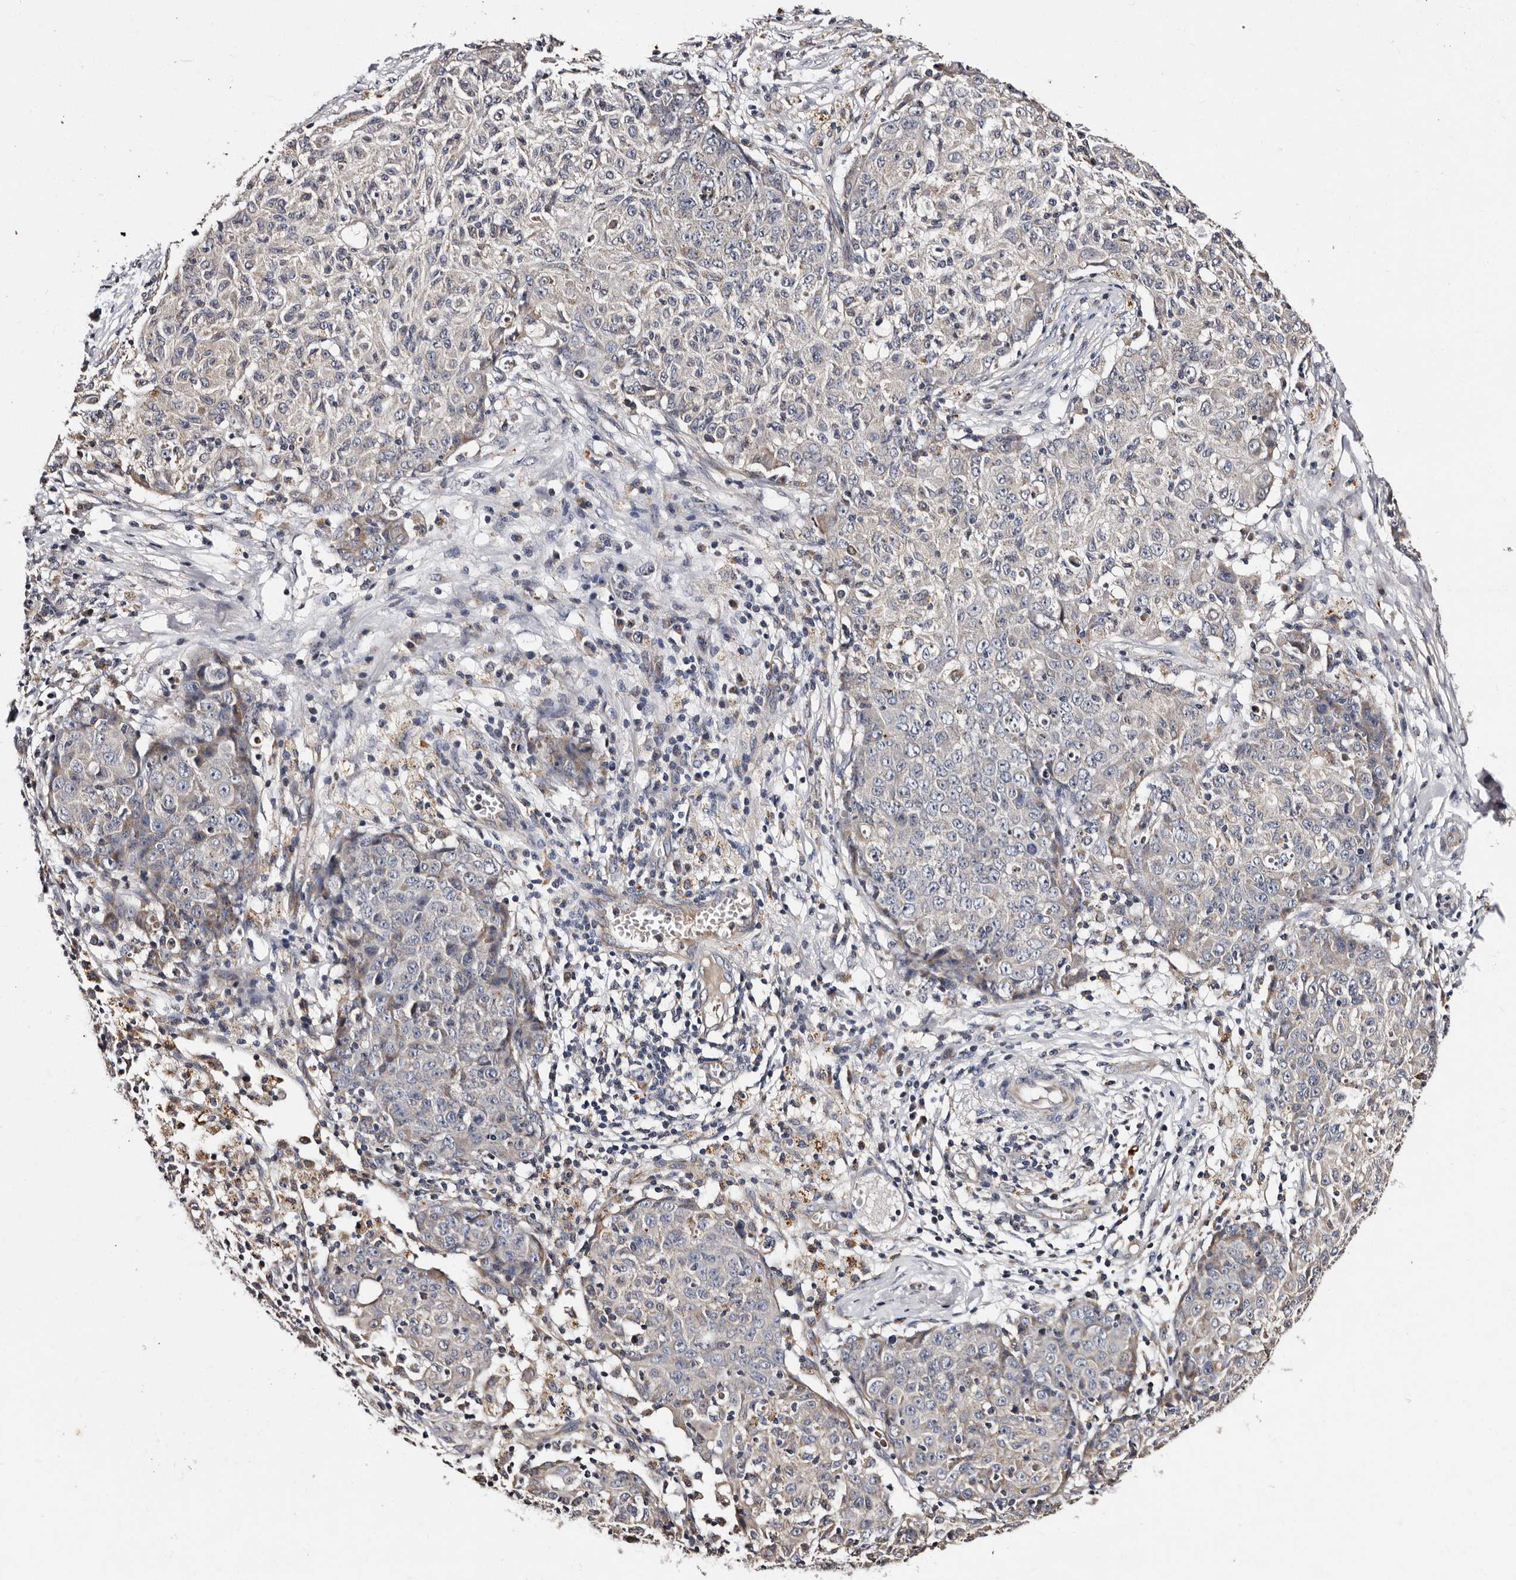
{"staining": {"intensity": "negative", "quantity": "none", "location": "none"}, "tissue": "ovarian cancer", "cell_type": "Tumor cells", "image_type": "cancer", "snomed": [{"axis": "morphology", "description": "Carcinoma, endometroid"}, {"axis": "topography", "description": "Ovary"}], "caption": "Immunohistochemical staining of endometroid carcinoma (ovarian) shows no significant positivity in tumor cells.", "gene": "ADCK5", "patient": {"sex": "female", "age": 42}}